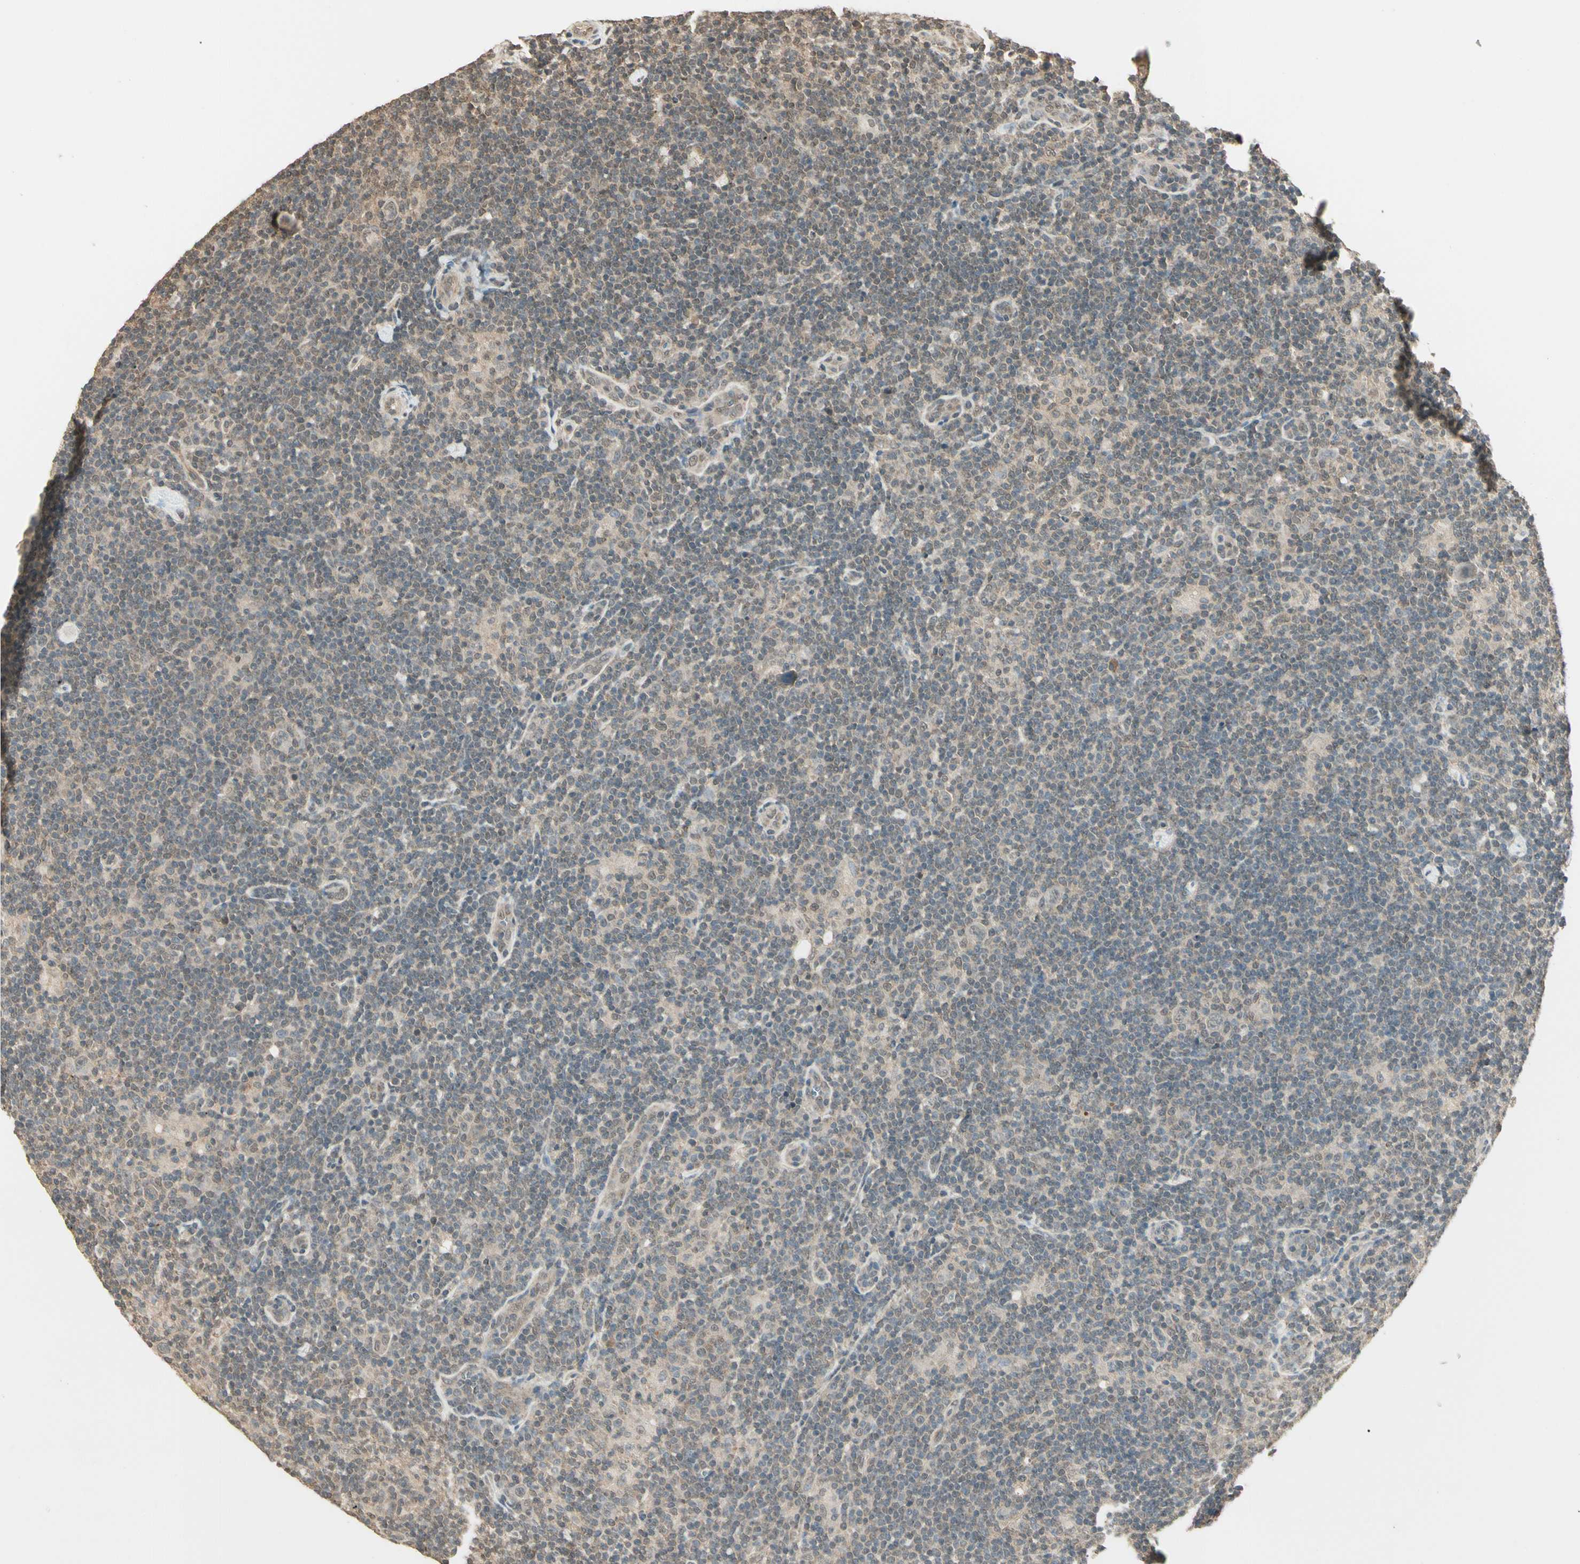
{"staining": {"intensity": "negative", "quantity": "none", "location": "none"}, "tissue": "lymphoma", "cell_type": "Tumor cells", "image_type": "cancer", "snomed": [{"axis": "morphology", "description": "Hodgkin's disease, NOS"}, {"axis": "topography", "description": "Lymph node"}], "caption": "Human Hodgkin's disease stained for a protein using immunohistochemistry shows no staining in tumor cells.", "gene": "SGCA", "patient": {"sex": "female", "age": 57}}